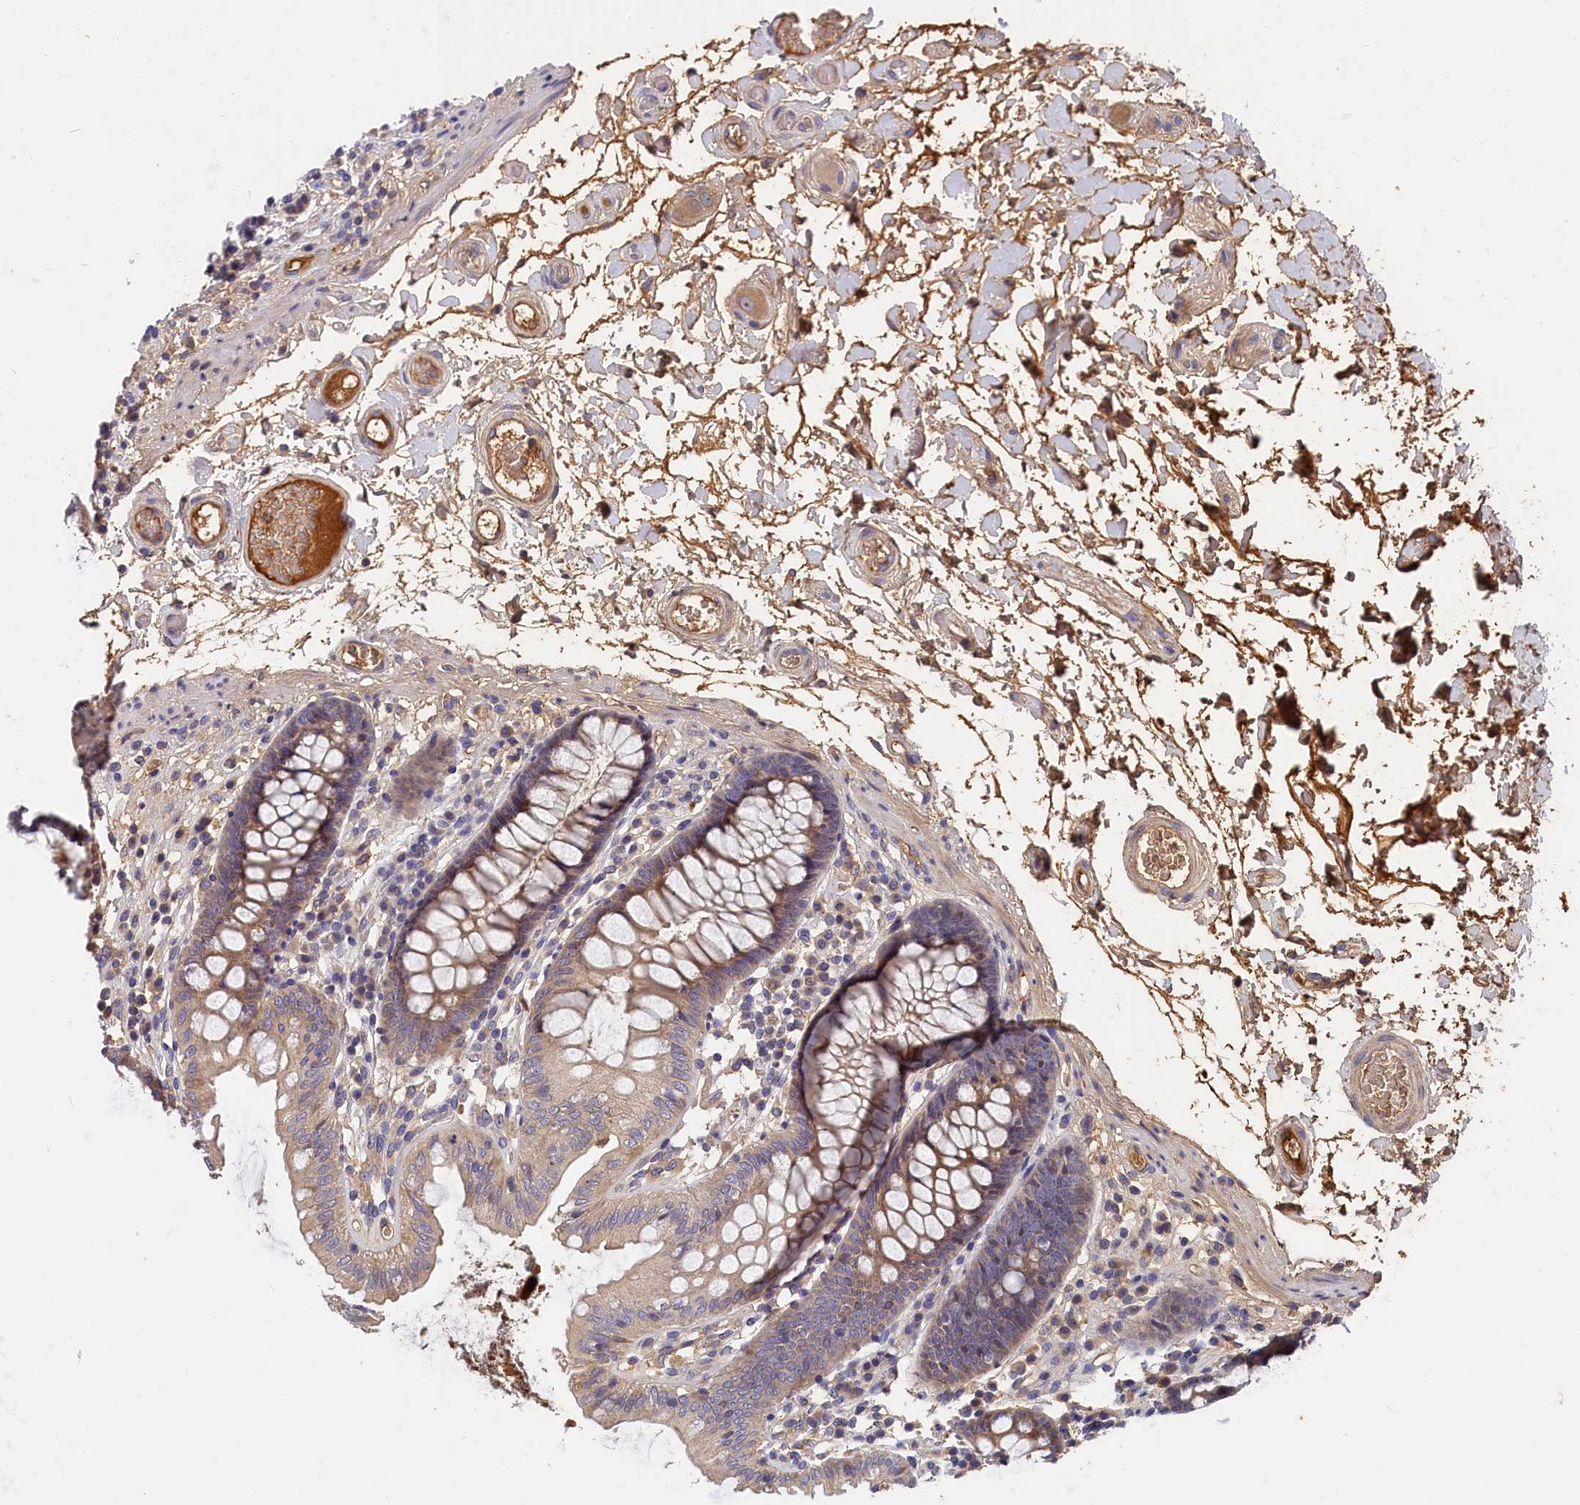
{"staining": {"intensity": "moderate", "quantity": ">75%", "location": "cytoplasmic/membranous"}, "tissue": "colon", "cell_type": "Endothelial cells", "image_type": "normal", "snomed": [{"axis": "morphology", "description": "Normal tissue, NOS"}, {"axis": "topography", "description": "Colon"}], "caption": "DAB (3,3'-diaminobenzidine) immunohistochemical staining of benign human colon exhibits moderate cytoplasmic/membranous protein positivity in about >75% of endothelial cells.", "gene": "ITIH1", "patient": {"sex": "male", "age": 84}}